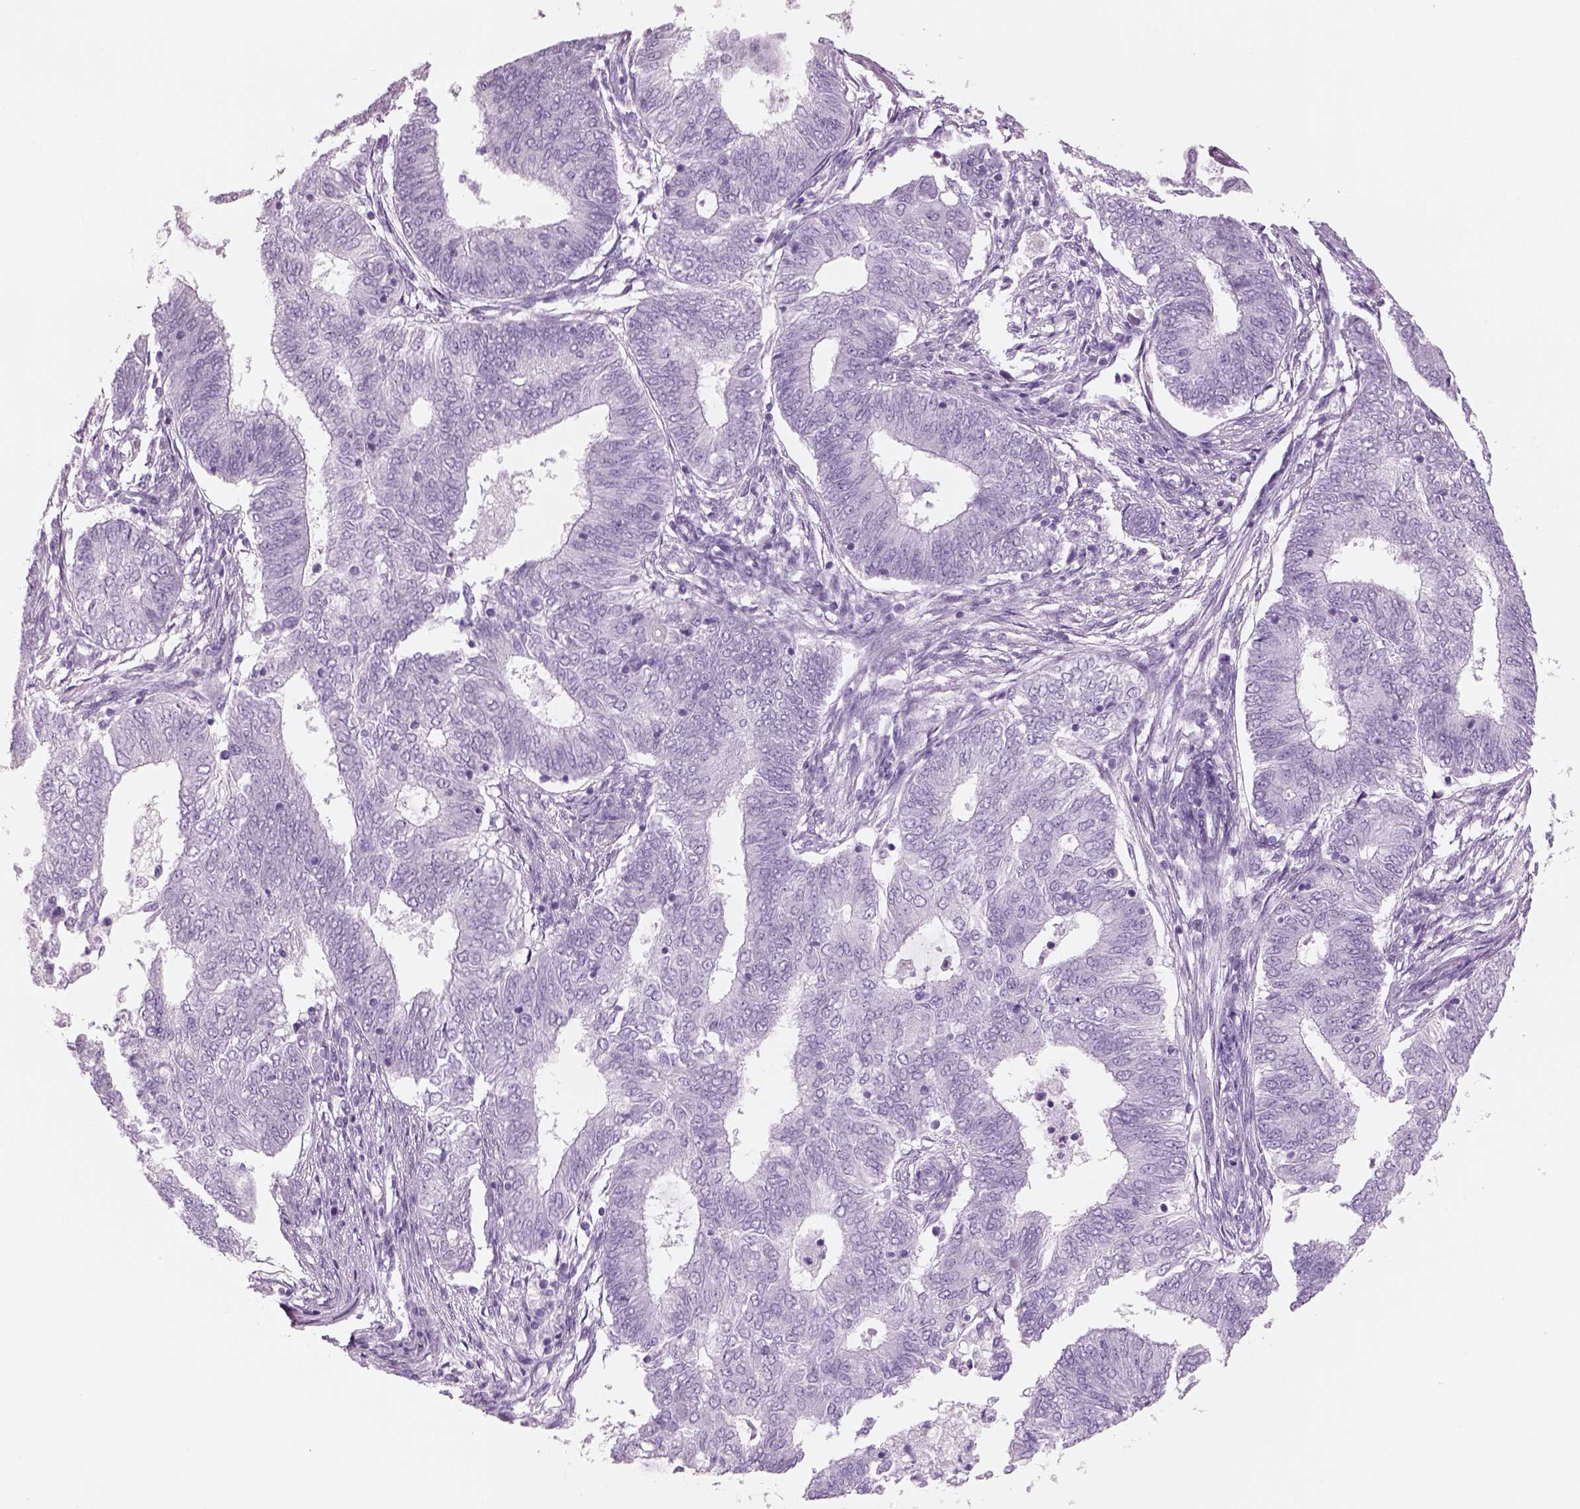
{"staining": {"intensity": "negative", "quantity": "none", "location": "none"}, "tissue": "endometrial cancer", "cell_type": "Tumor cells", "image_type": "cancer", "snomed": [{"axis": "morphology", "description": "Adenocarcinoma, NOS"}, {"axis": "topography", "description": "Endometrium"}], "caption": "Tumor cells show no significant protein expression in adenocarcinoma (endometrial).", "gene": "RHO", "patient": {"sex": "female", "age": 62}}